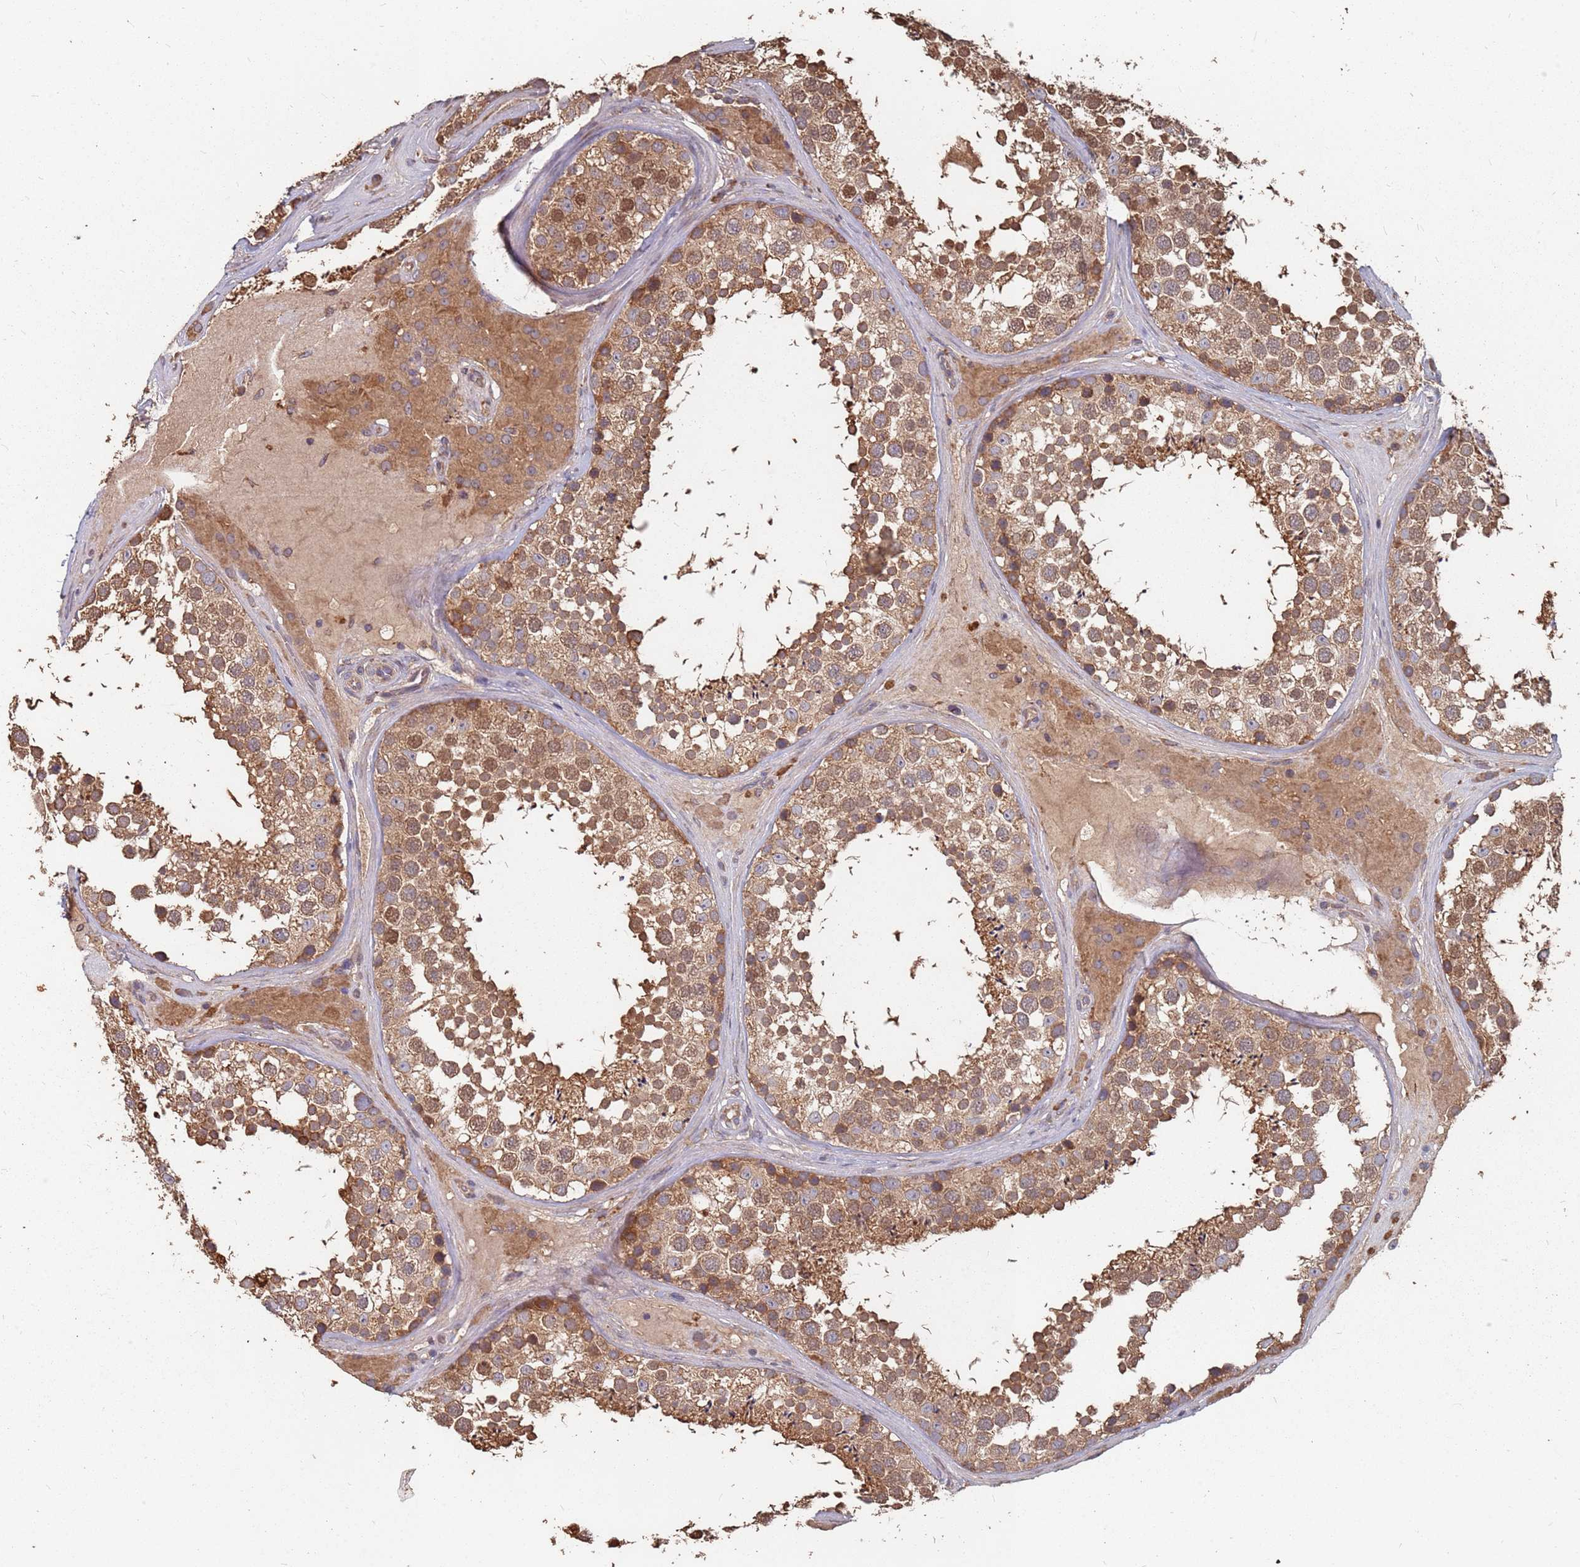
{"staining": {"intensity": "moderate", "quantity": ">75%", "location": "cytoplasmic/membranous"}, "tissue": "testis", "cell_type": "Cells in seminiferous ducts", "image_type": "normal", "snomed": [{"axis": "morphology", "description": "Normal tissue, NOS"}, {"axis": "topography", "description": "Testis"}], "caption": "Moderate cytoplasmic/membranous expression is present in about >75% of cells in seminiferous ducts in benign testis. (Brightfield microscopy of DAB IHC at high magnification).", "gene": "ATG5", "patient": {"sex": "male", "age": 46}}